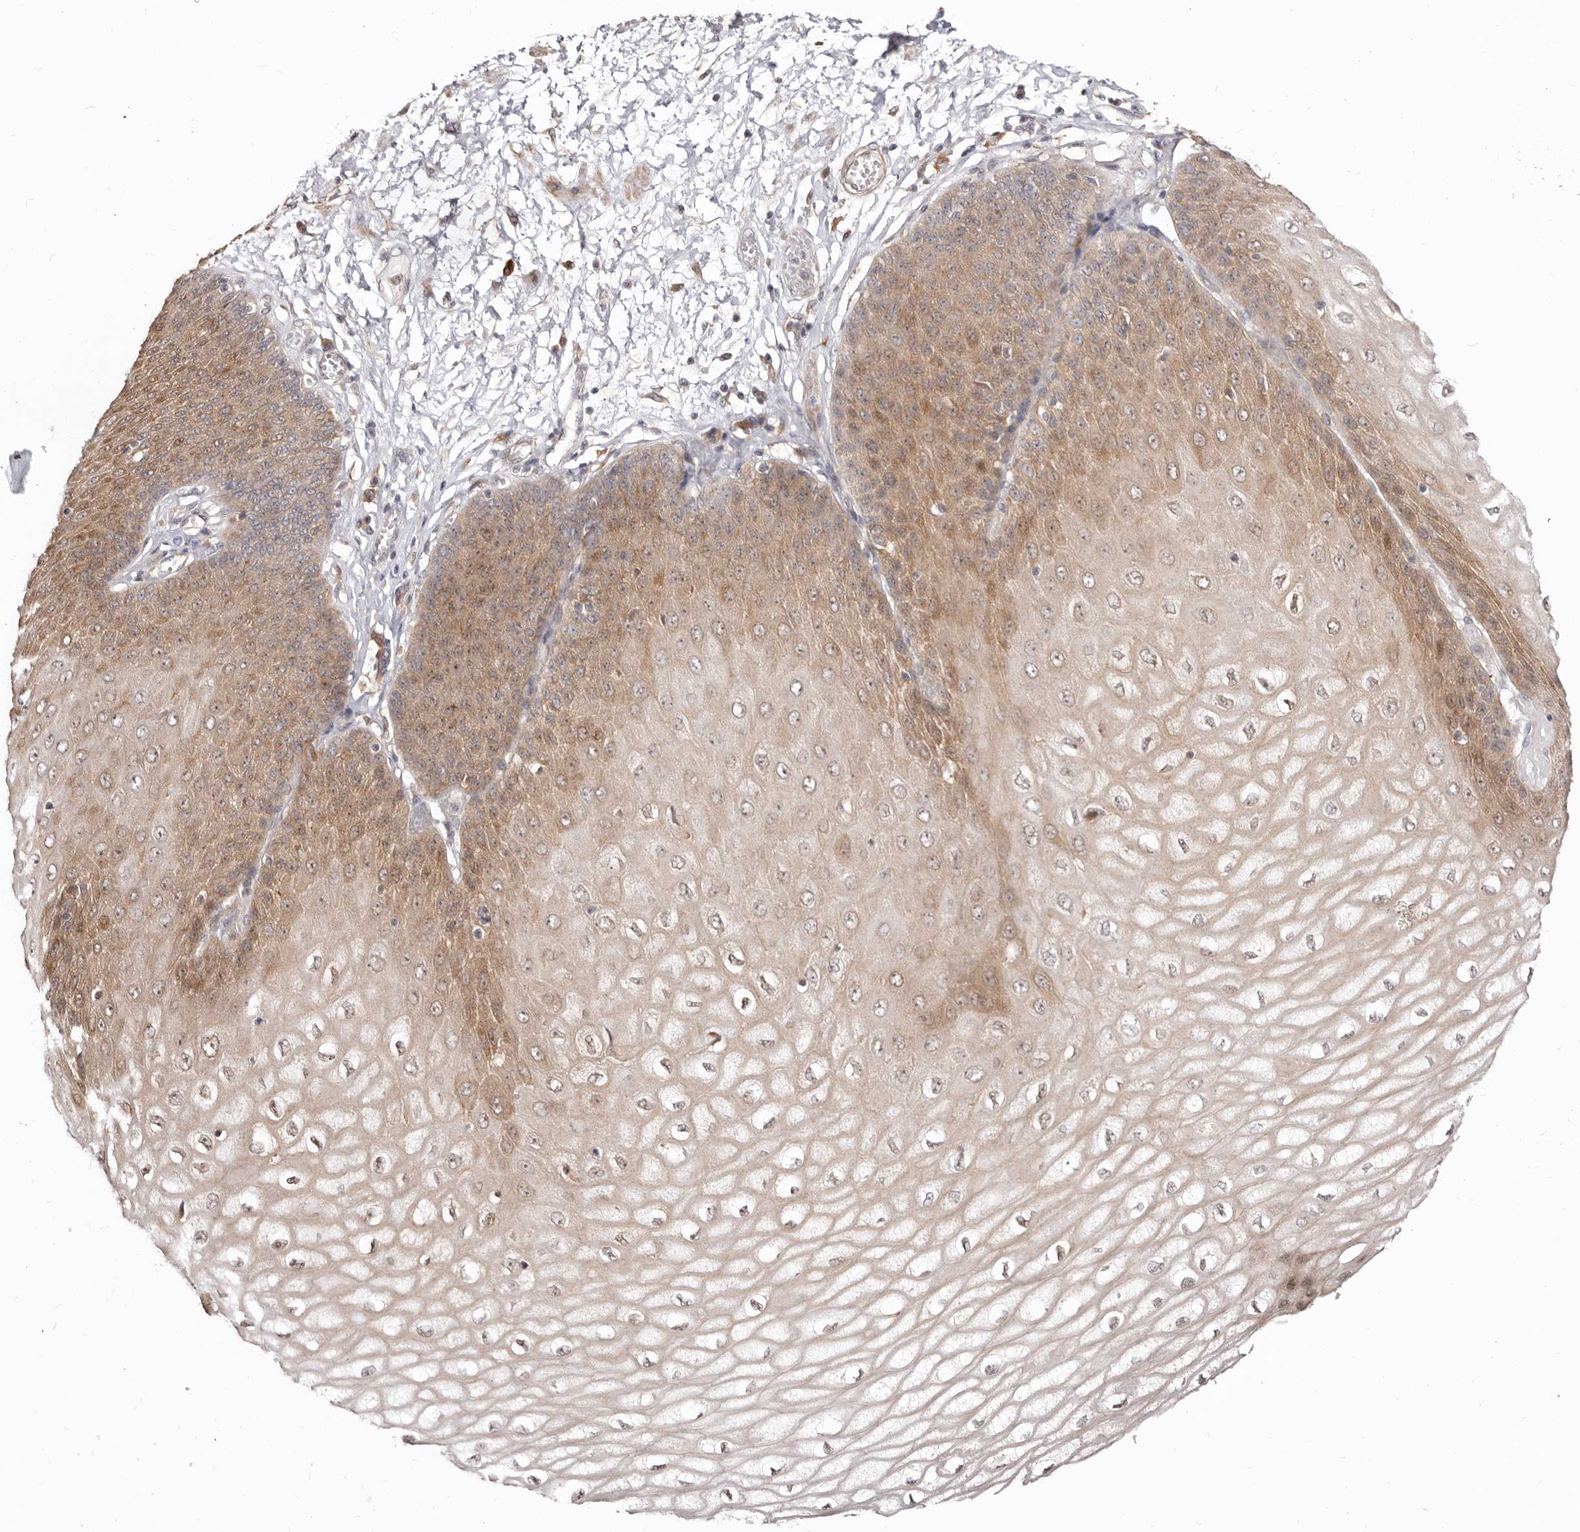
{"staining": {"intensity": "moderate", "quantity": "25%-75%", "location": "cytoplasmic/membranous,nuclear"}, "tissue": "esophagus", "cell_type": "Squamous epithelial cells", "image_type": "normal", "snomed": [{"axis": "morphology", "description": "Normal tissue, NOS"}, {"axis": "topography", "description": "Esophagus"}], "caption": "Protein expression analysis of benign esophagus demonstrates moderate cytoplasmic/membranous,nuclear positivity in about 25%-75% of squamous epithelial cells. (Brightfield microscopy of DAB IHC at high magnification).", "gene": "GPATCH4", "patient": {"sex": "male", "age": 60}}